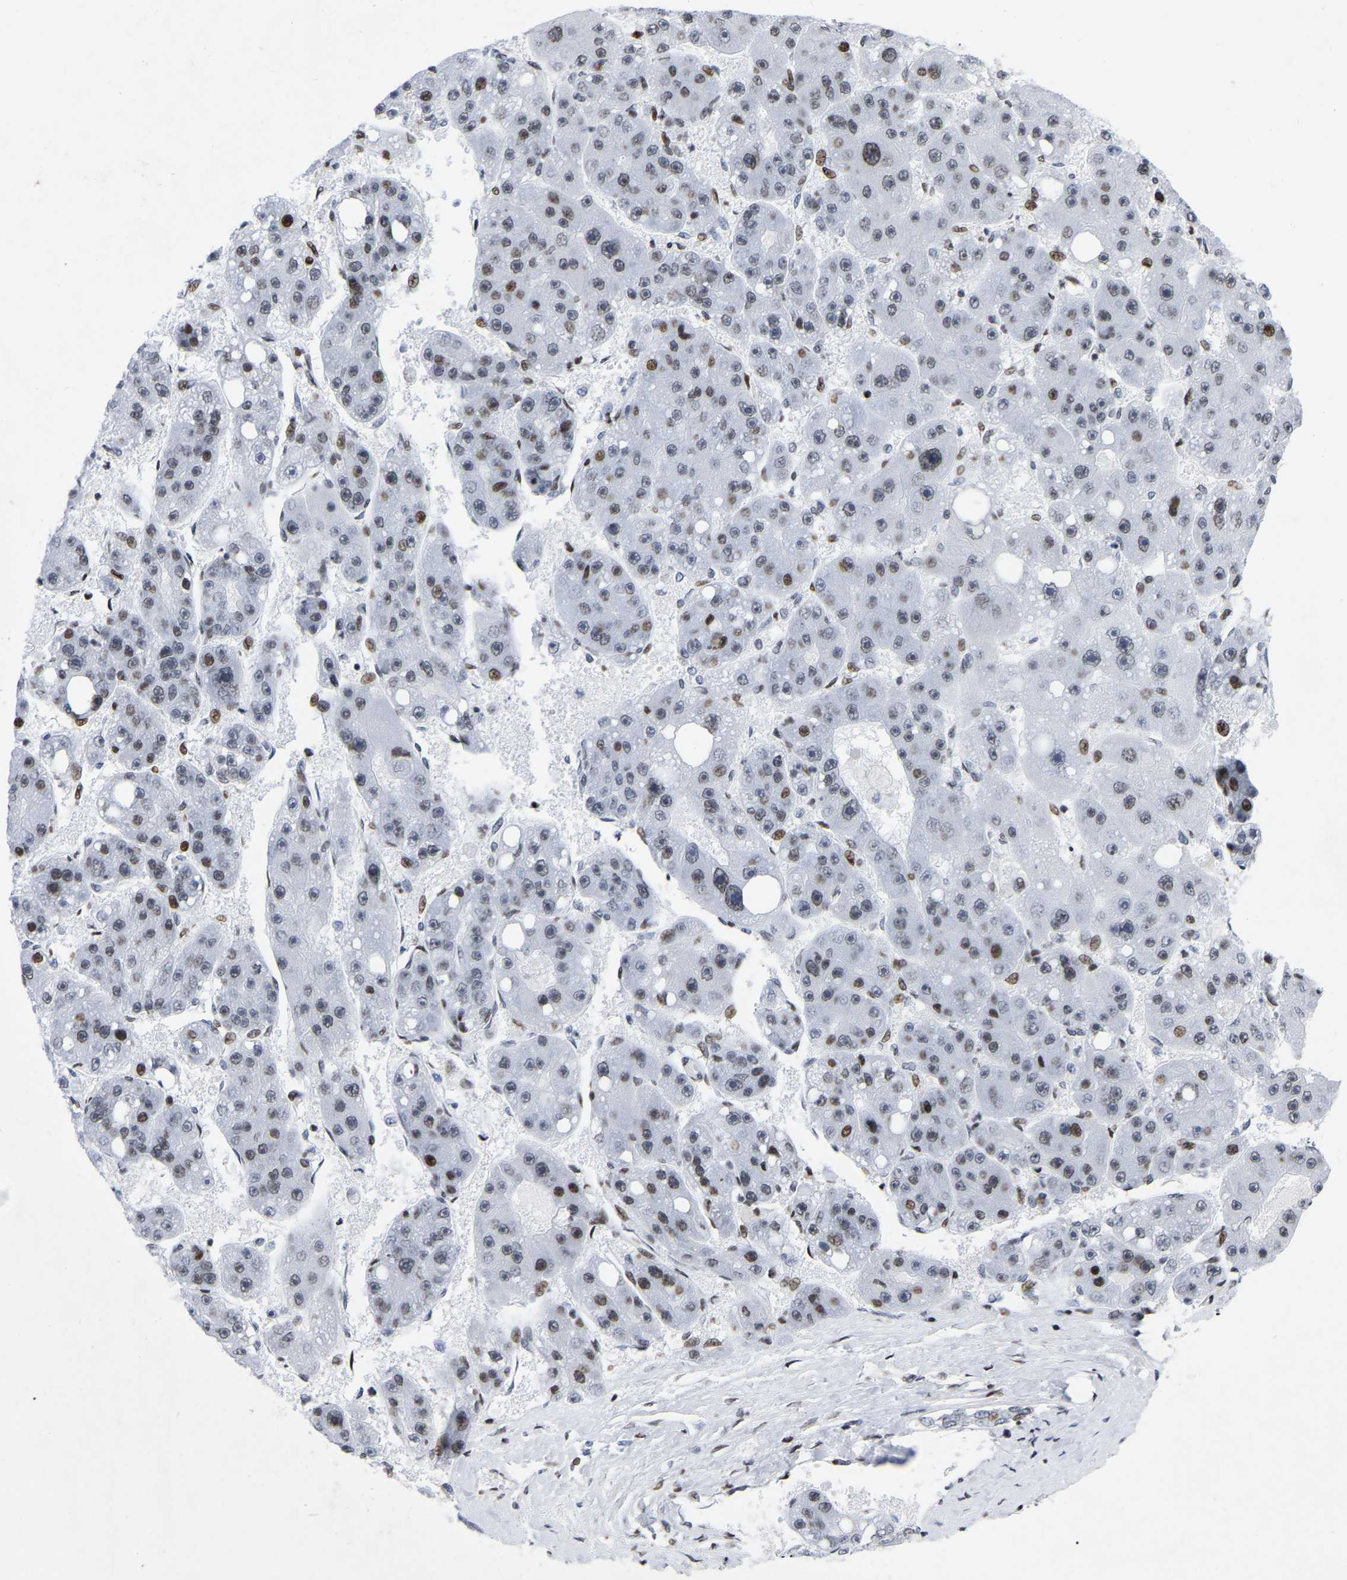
{"staining": {"intensity": "weak", "quantity": "<25%", "location": "nuclear"}, "tissue": "liver cancer", "cell_type": "Tumor cells", "image_type": "cancer", "snomed": [{"axis": "morphology", "description": "Carcinoma, Hepatocellular, NOS"}, {"axis": "topography", "description": "Liver"}], "caption": "A high-resolution image shows immunohistochemistry (IHC) staining of liver cancer (hepatocellular carcinoma), which demonstrates no significant expression in tumor cells. (Brightfield microscopy of DAB immunohistochemistry (IHC) at high magnification).", "gene": "PRCC", "patient": {"sex": "female", "age": 61}}